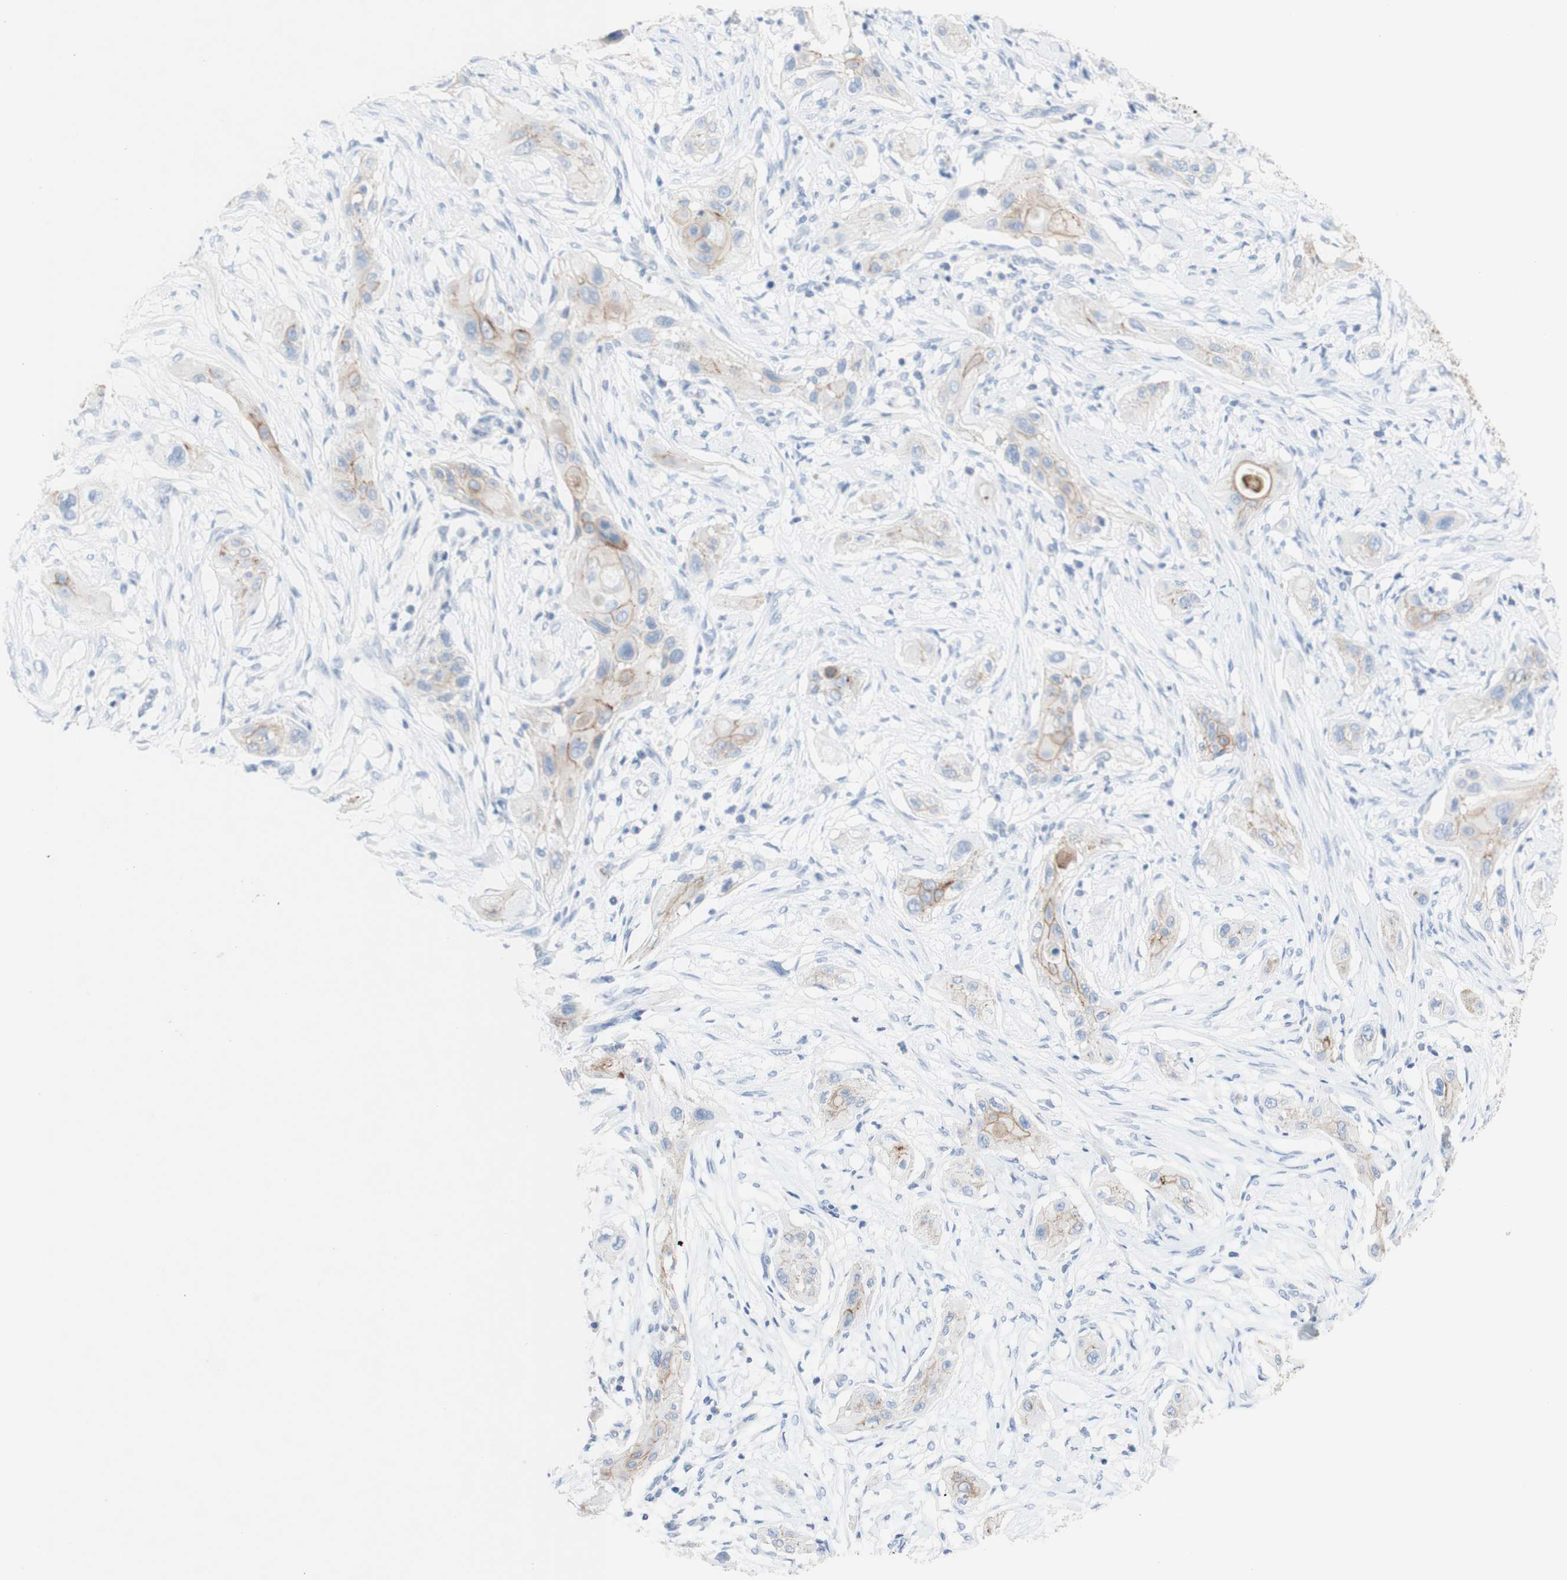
{"staining": {"intensity": "weak", "quantity": ">75%", "location": "cytoplasmic/membranous"}, "tissue": "lung cancer", "cell_type": "Tumor cells", "image_type": "cancer", "snomed": [{"axis": "morphology", "description": "Squamous cell carcinoma, NOS"}, {"axis": "topography", "description": "Lung"}], "caption": "Lung cancer stained with a protein marker reveals weak staining in tumor cells.", "gene": "DSC2", "patient": {"sex": "female", "age": 47}}